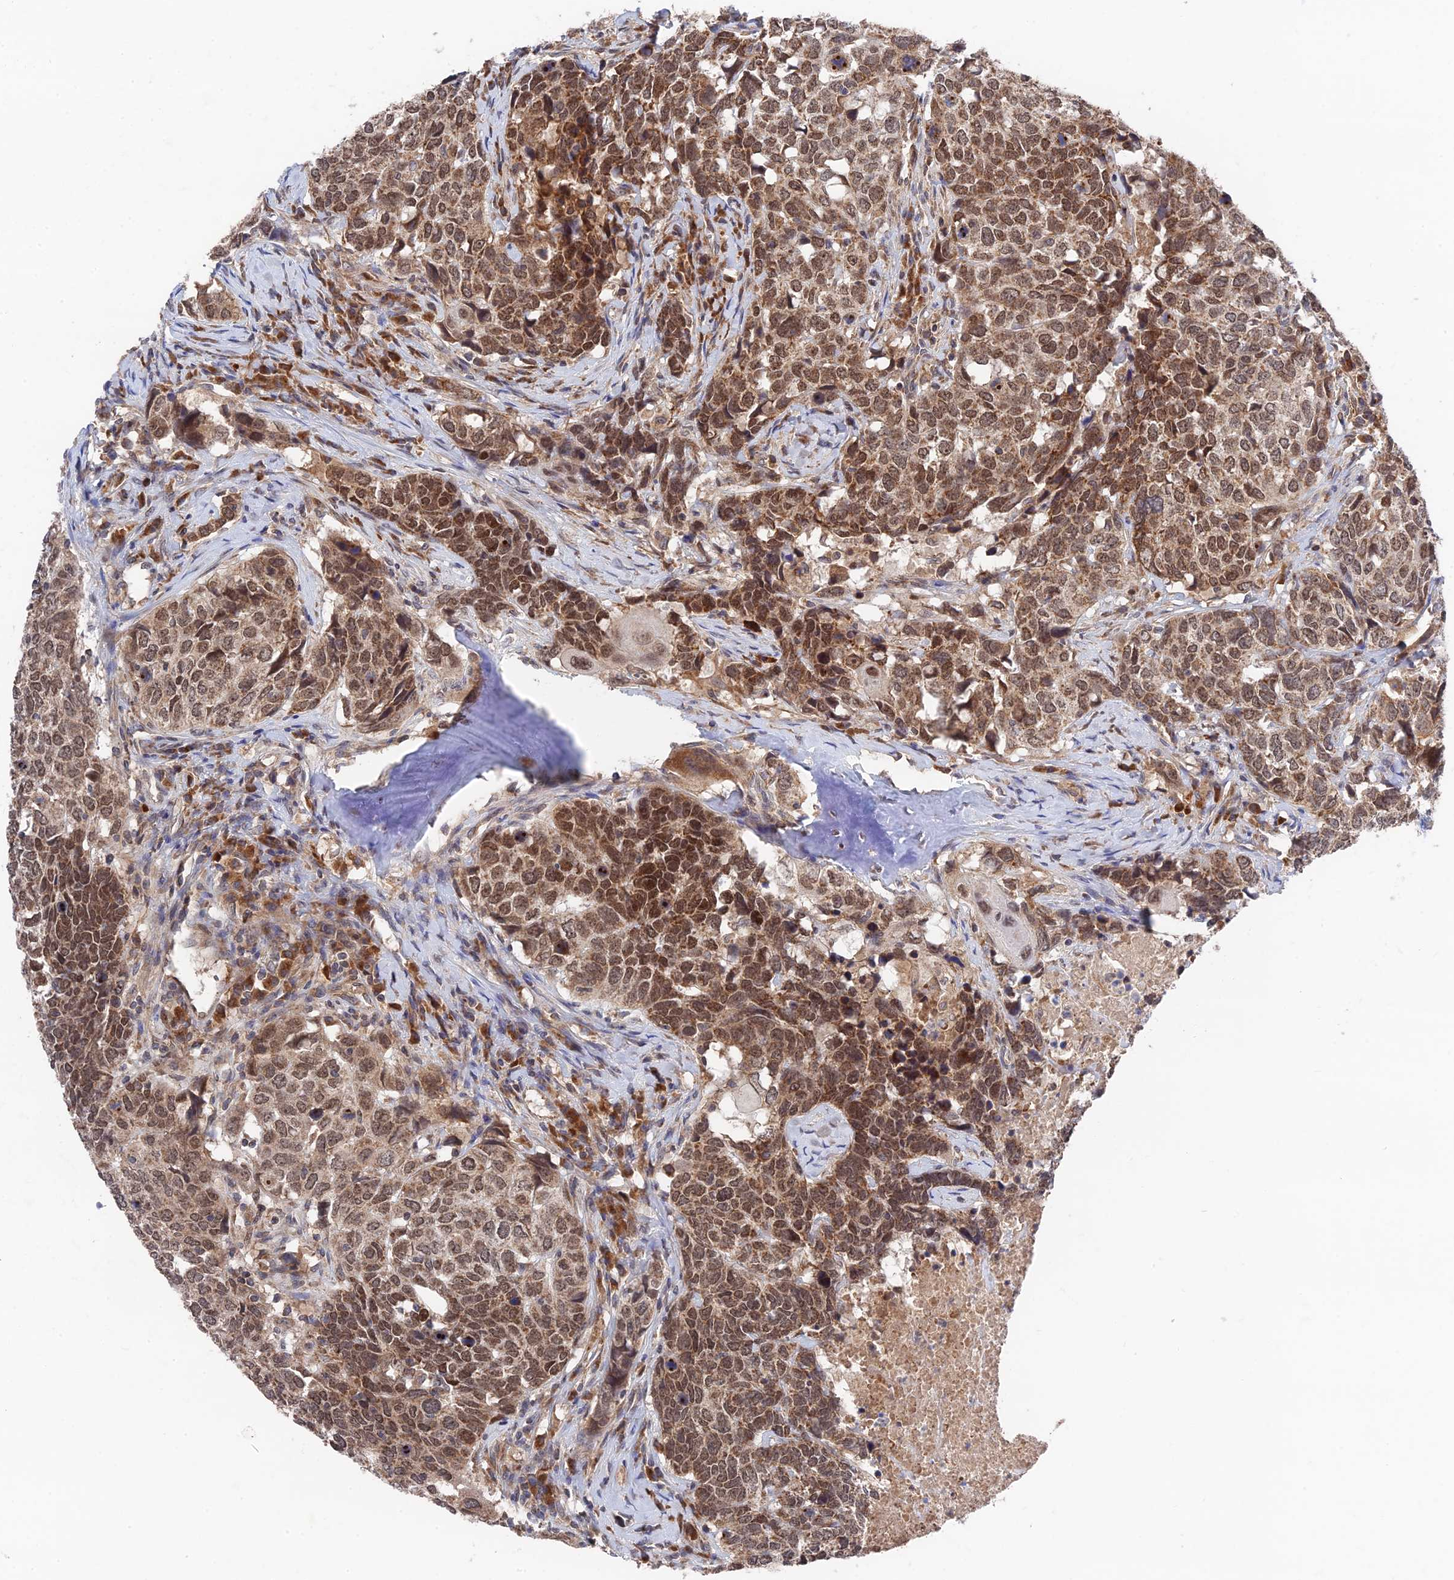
{"staining": {"intensity": "moderate", "quantity": ">75%", "location": "cytoplasmic/membranous,nuclear"}, "tissue": "head and neck cancer", "cell_type": "Tumor cells", "image_type": "cancer", "snomed": [{"axis": "morphology", "description": "Squamous cell carcinoma, NOS"}, {"axis": "topography", "description": "Head-Neck"}], "caption": "Immunohistochemistry (IHC) micrograph of neoplastic tissue: head and neck cancer (squamous cell carcinoma) stained using immunohistochemistry shows medium levels of moderate protein expression localized specifically in the cytoplasmic/membranous and nuclear of tumor cells, appearing as a cytoplasmic/membranous and nuclear brown color.", "gene": "ZNF320", "patient": {"sex": "male", "age": 66}}